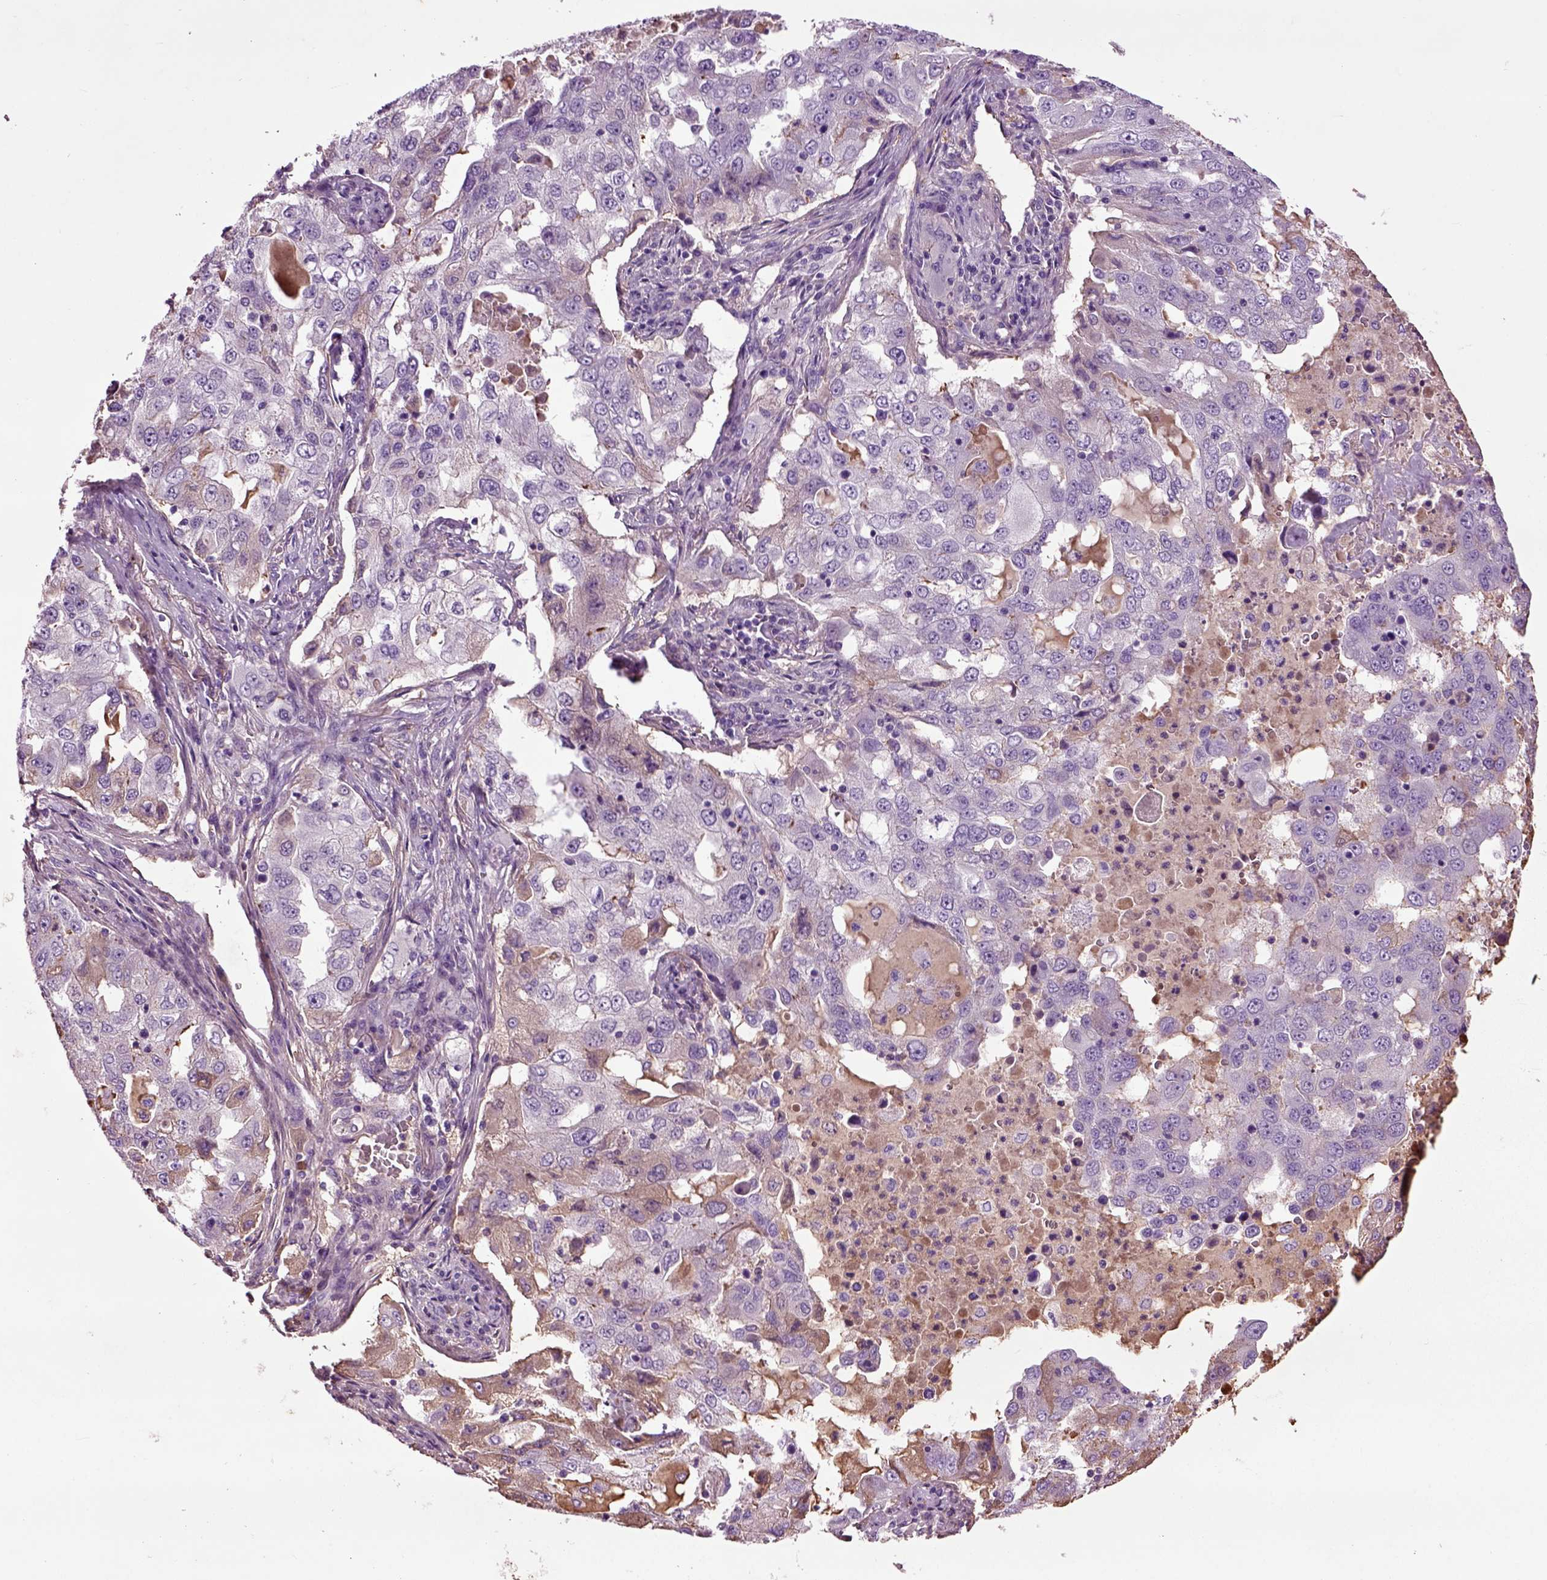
{"staining": {"intensity": "weak", "quantity": "<25%", "location": "cytoplasmic/membranous"}, "tissue": "lung cancer", "cell_type": "Tumor cells", "image_type": "cancer", "snomed": [{"axis": "morphology", "description": "Adenocarcinoma, NOS"}, {"axis": "topography", "description": "Lung"}], "caption": "Immunohistochemistry (IHC) of lung cancer (adenocarcinoma) demonstrates no expression in tumor cells. (Immunohistochemistry, brightfield microscopy, high magnification).", "gene": "SPON1", "patient": {"sex": "female", "age": 61}}